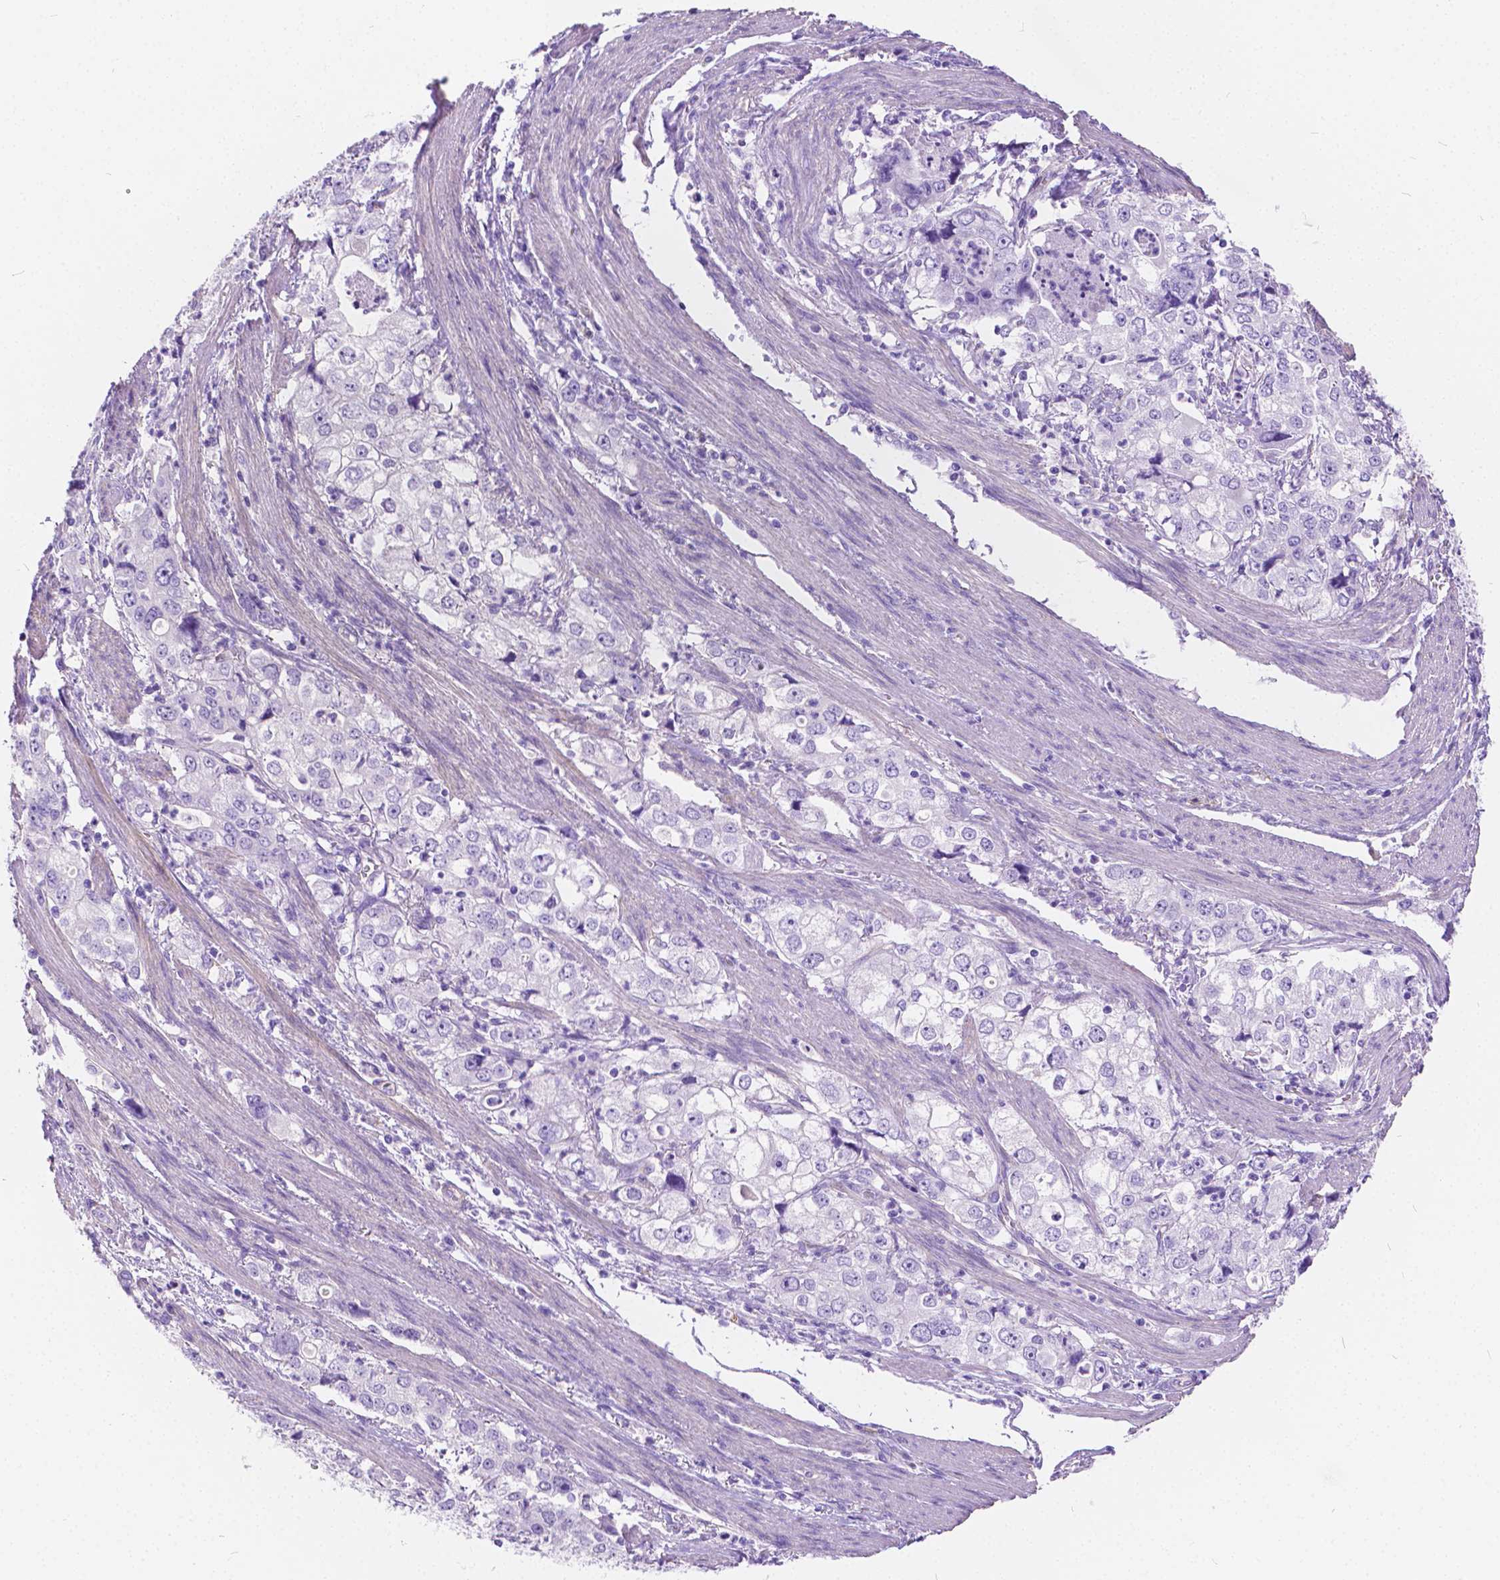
{"staining": {"intensity": "negative", "quantity": "none", "location": "none"}, "tissue": "stomach cancer", "cell_type": "Tumor cells", "image_type": "cancer", "snomed": [{"axis": "morphology", "description": "Adenocarcinoma, NOS"}, {"axis": "topography", "description": "Stomach, upper"}], "caption": "DAB immunohistochemical staining of adenocarcinoma (stomach) displays no significant expression in tumor cells.", "gene": "CHRM1", "patient": {"sex": "male", "age": 75}}